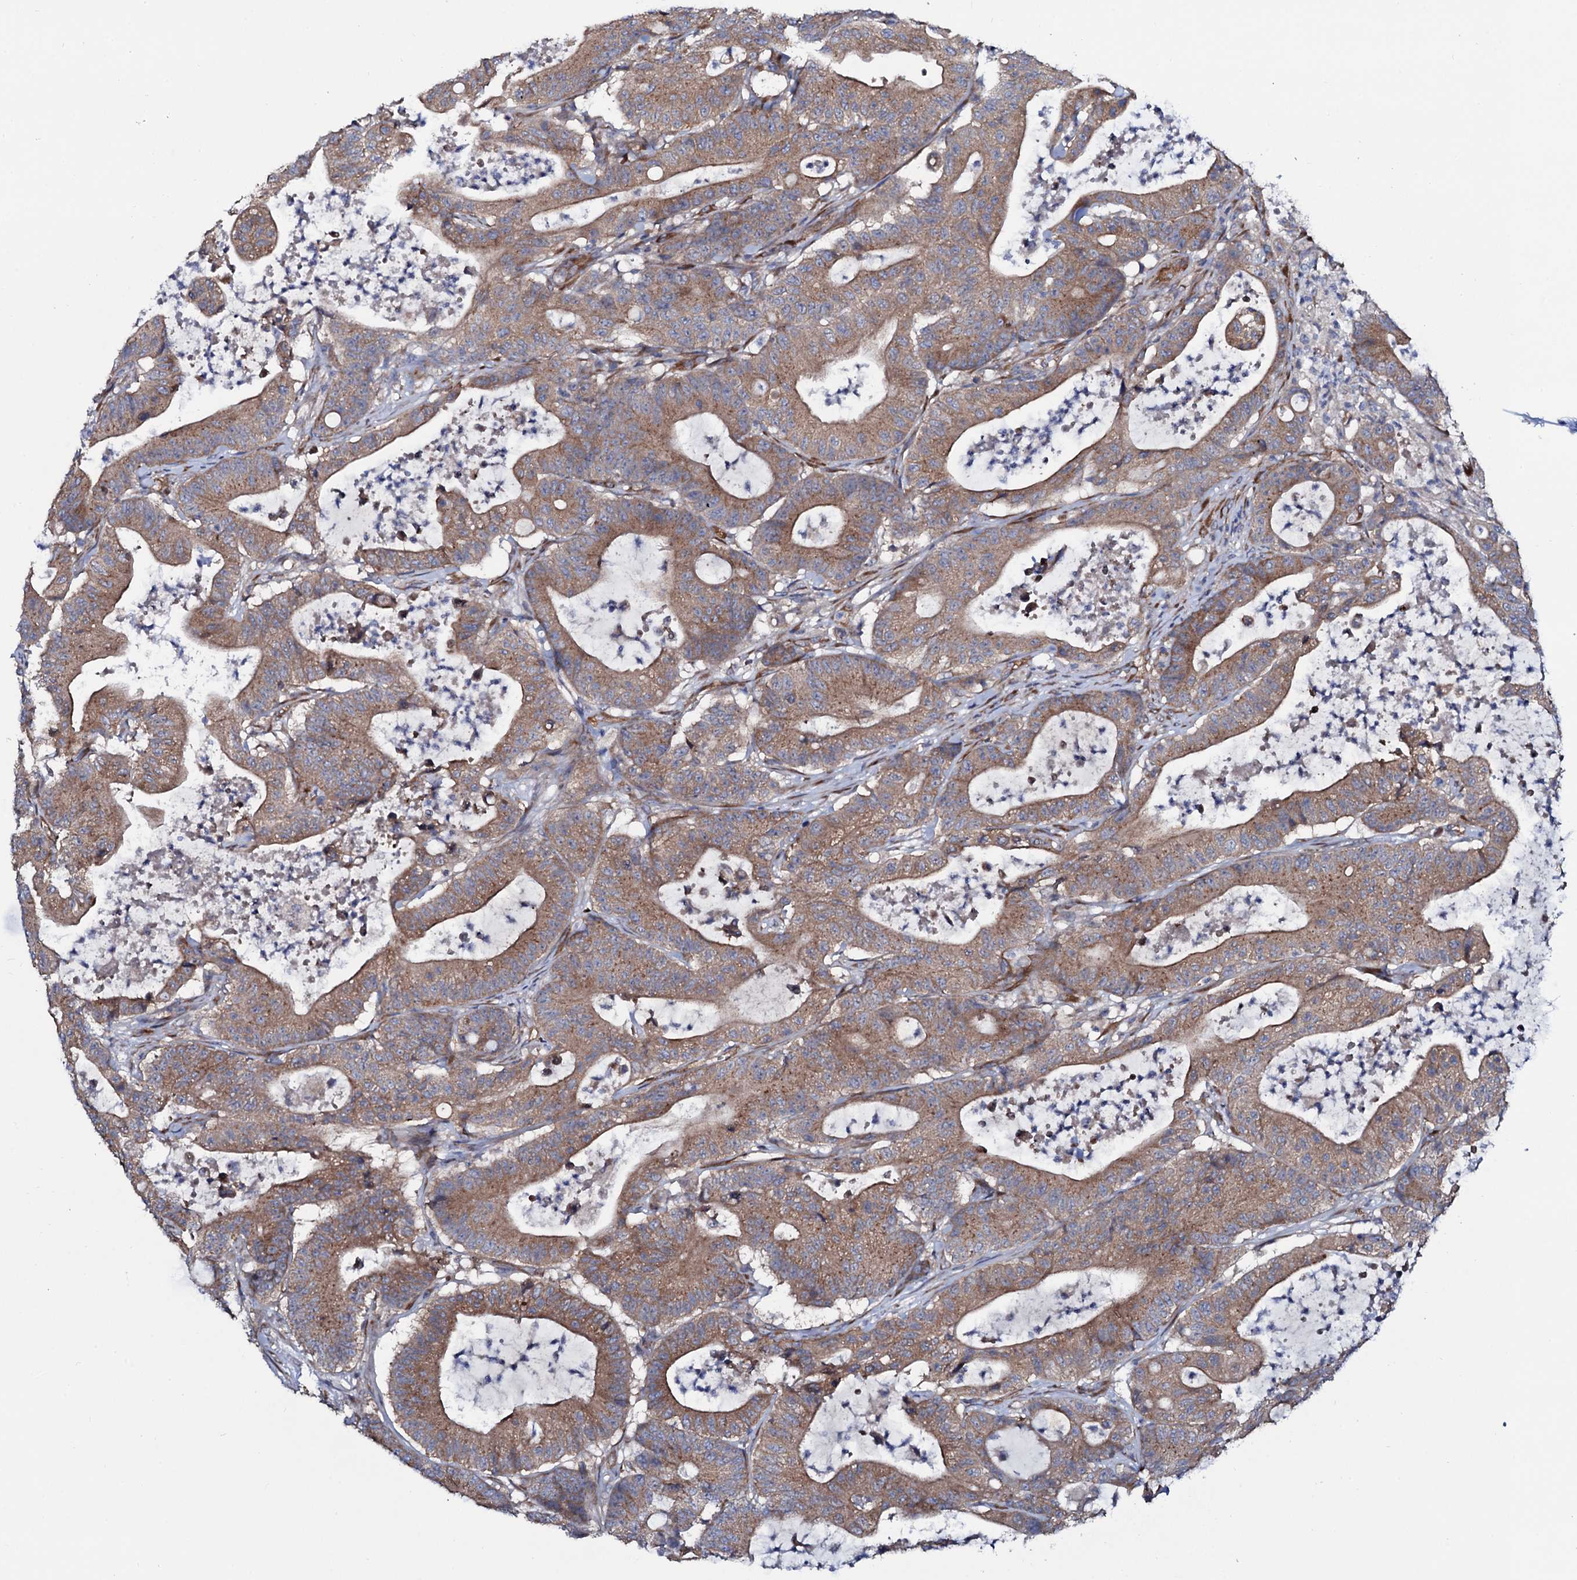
{"staining": {"intensity": "moderate", "quantity": ">75%", "location": "cytoplasmic/membranous"}, "tissue": "colorectal cancer", "cell_type": "Tumor cells", "image_type": "cancer", "snomed": [{"axis": "morphology", "description": "Adenocarcinoma, NOS"}, {"axis": "topography", "description": "Colon"}], "caption": "Human colorectal cancer (adenocarcinoma) stained with a protein marker reveals moderate staining in tumor cells.", "gene": "STARD13", "patient": {"sex": "female", "age": 84}}